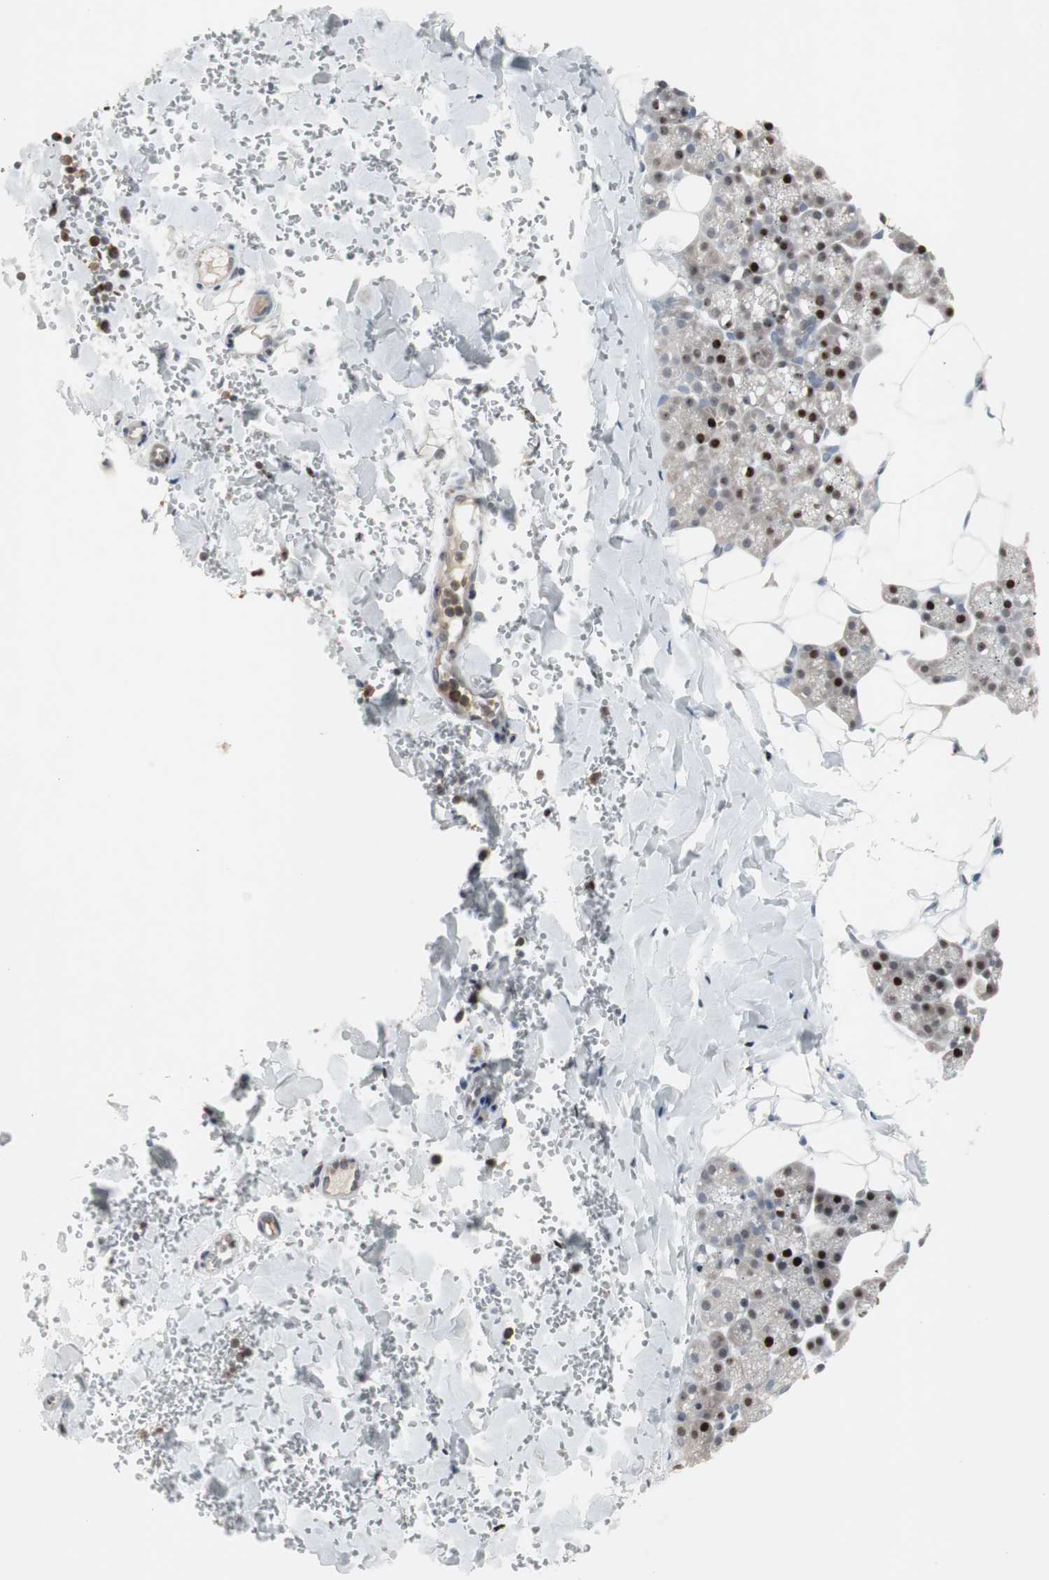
{"staining": {"intensity": "strong", "quantity": "25%-75%", "location": "nuclear"}, "tissue": "salivary gland", "cell_type": "Glandular cells", "image_type": "normal", "snomed": [{"axis": "morphology", "description": "Normal tissue, NOS"}, {"axis": "topography", "description": "Lymph node"}, {"axis": "topography", "description": "Salivary gland"}], "caption": "Strong nuclear protein staining is present in about 25%-75% of glandular cells in salivary gland. Using DAB (3,3'-diaminobenzidine) (brown) and hematoxylin (blue) stains, captured at high magnification using brightfield microscopy.", "gene": "GRK2", "patient": {"sex": "male", "age": 8}}